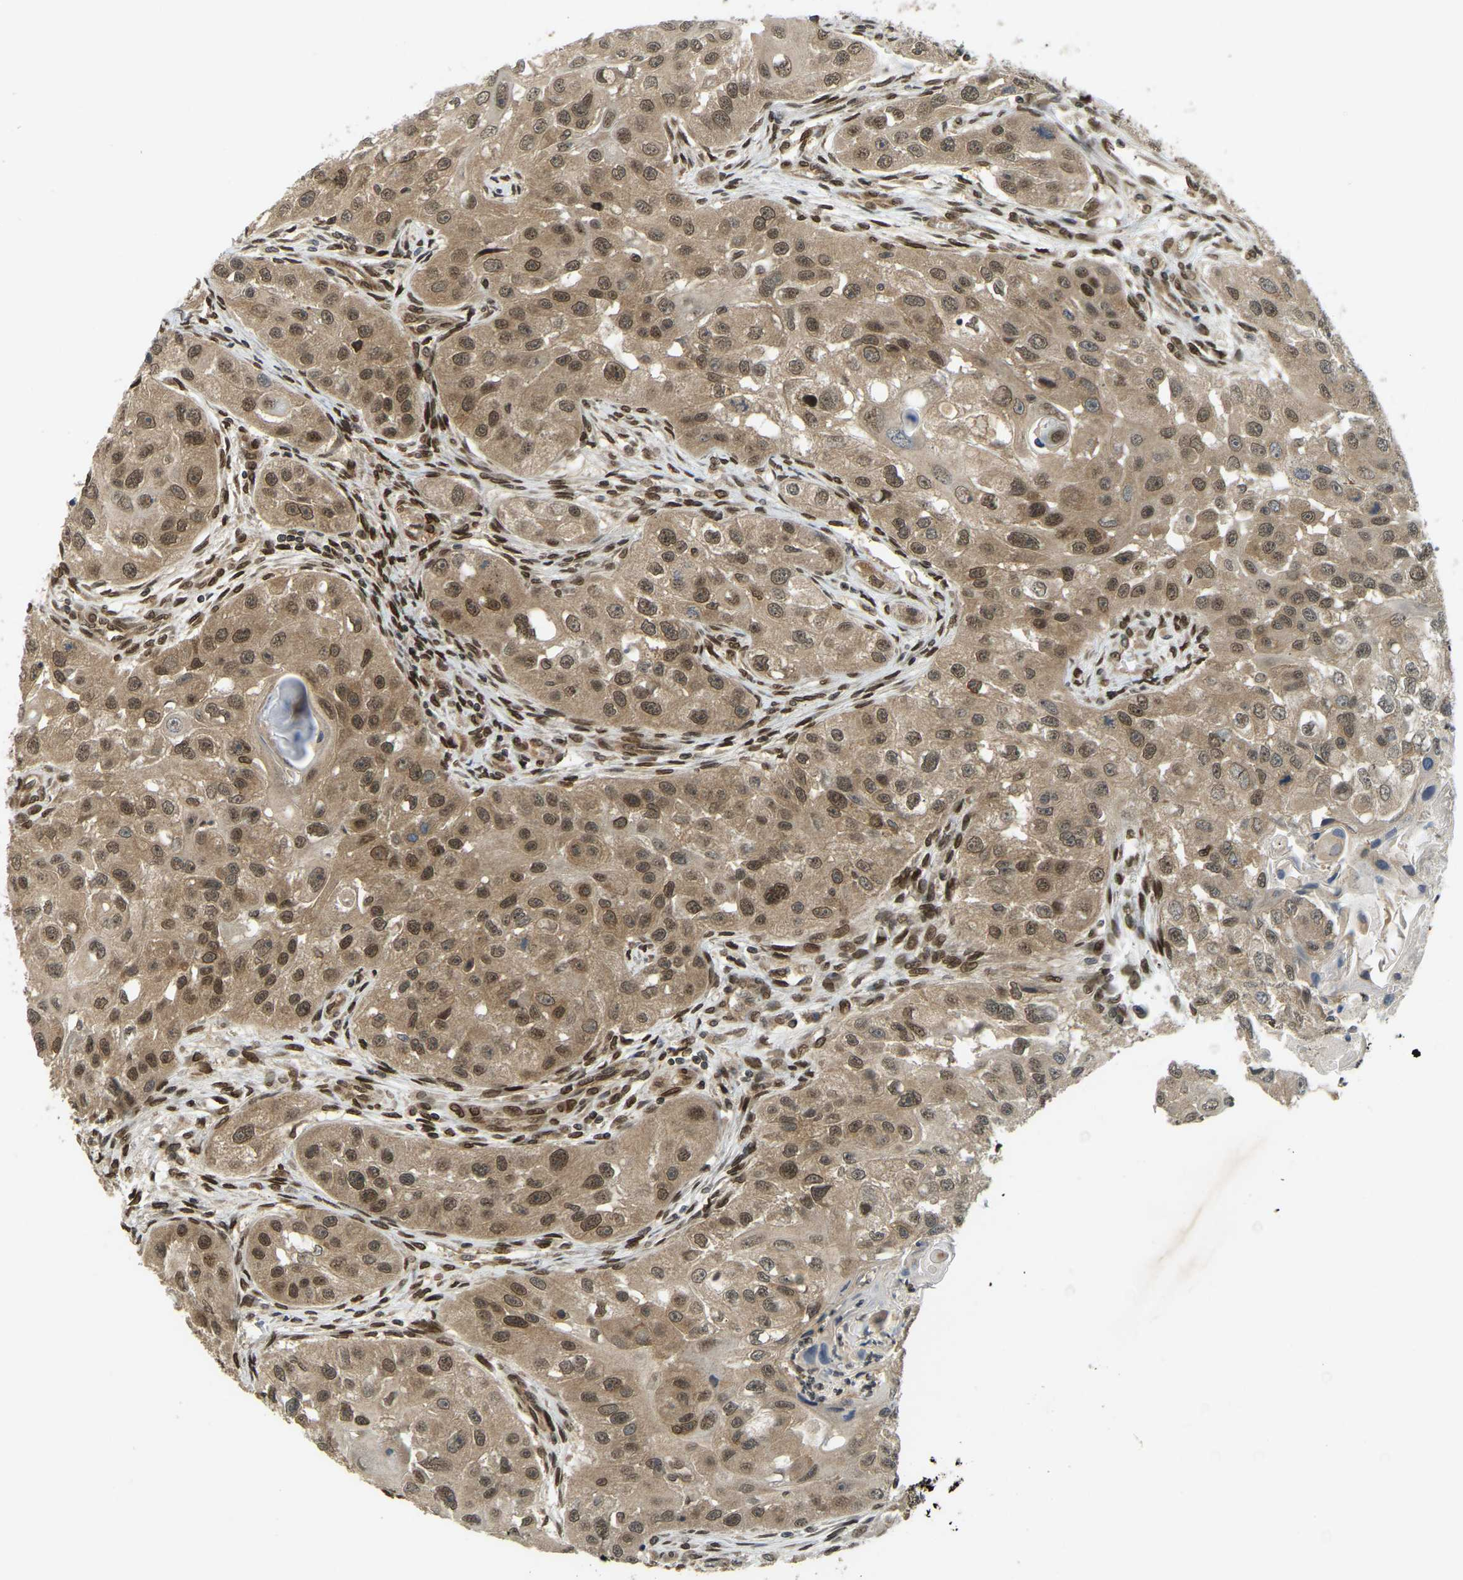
{"staining": {"intensity": "moderate", "quantity": ">75%", "location": "cytoplasmic/membranous,nuclear"}, "tissue": "head and neck cancer", "cell_type": "Tumor cells", "image_type": "cancer", "snomed": [{"axis": "morphology", "description": "Normal tissue, NOS"}, {"axis": "morphology", "description": "Squamous cell carcinoma, NOS"}, {"axis": "topography", "description": "Skeletal muscle"}, {"axis": "topography", "description": "Head-Neck"}], "caption": "Human squamous cell carcinoma (head and neck) stained with a protein marker exhibits moderate staining in tumor cells.", "gene": "SYNE1", "patient": {"sex": "male", "age": 51}}